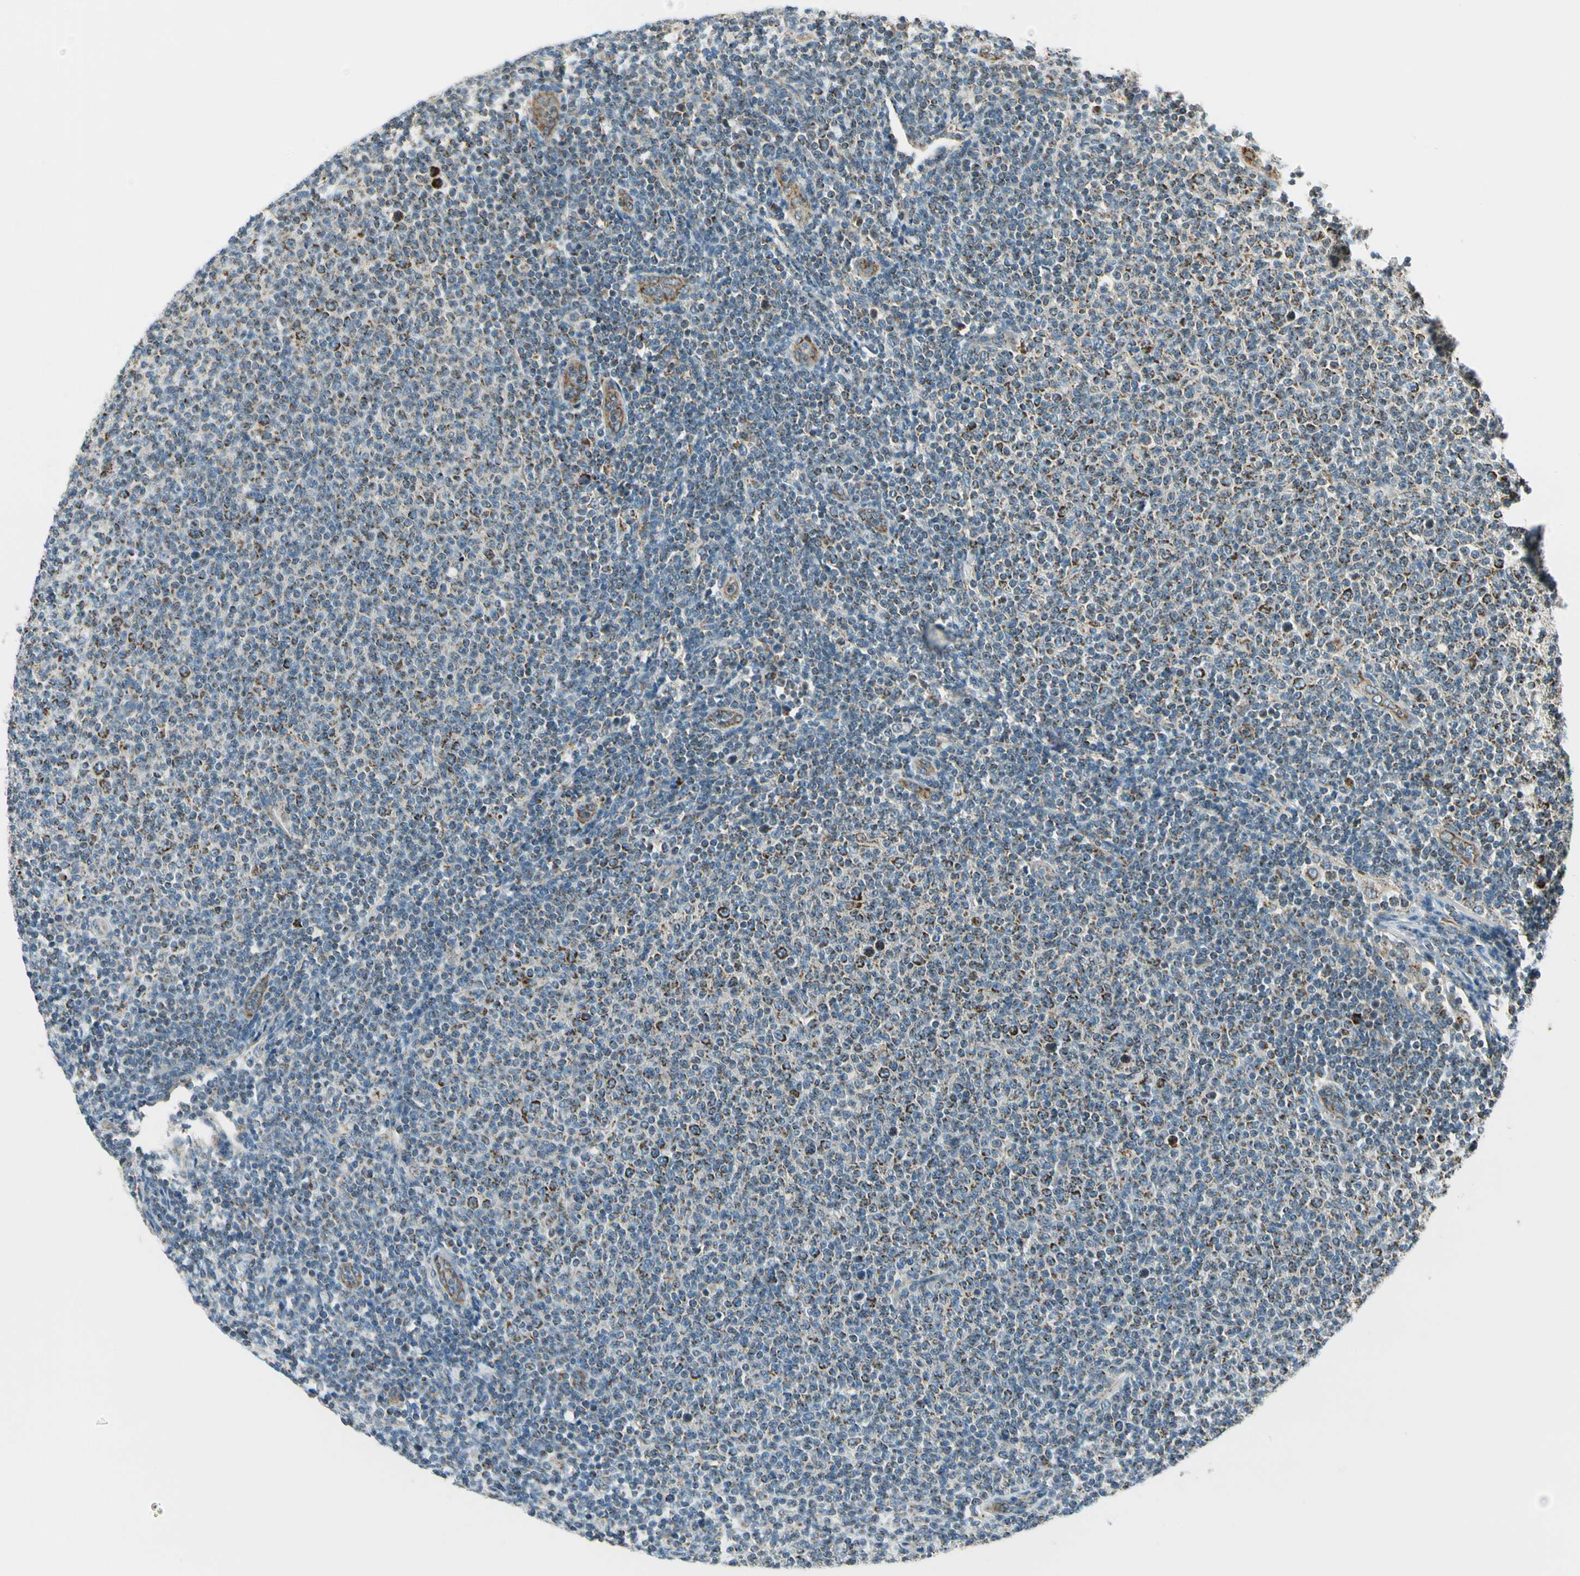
{"staining": {"intensity": "moderate", "quantity": "<25%", "location": "cytoplasmic/membranous"}, "tissue": "lymphoma", "cell_type": "Tumor cells", "image_type": "cancer", "snomed": [{"axis": "morphology", "description": "Malignant lymphoma, non-Hodgkin's type, Low grade"}, {"axis": "topography", "description": "Lymph node"}], "caption": "Moderate cytoplasmic/membranous positivity is appreciated in approximately <25% of tumor cells in lymphoma.", "gene": "EPHB3", "patient": {"sex": "male", "age": 66}}